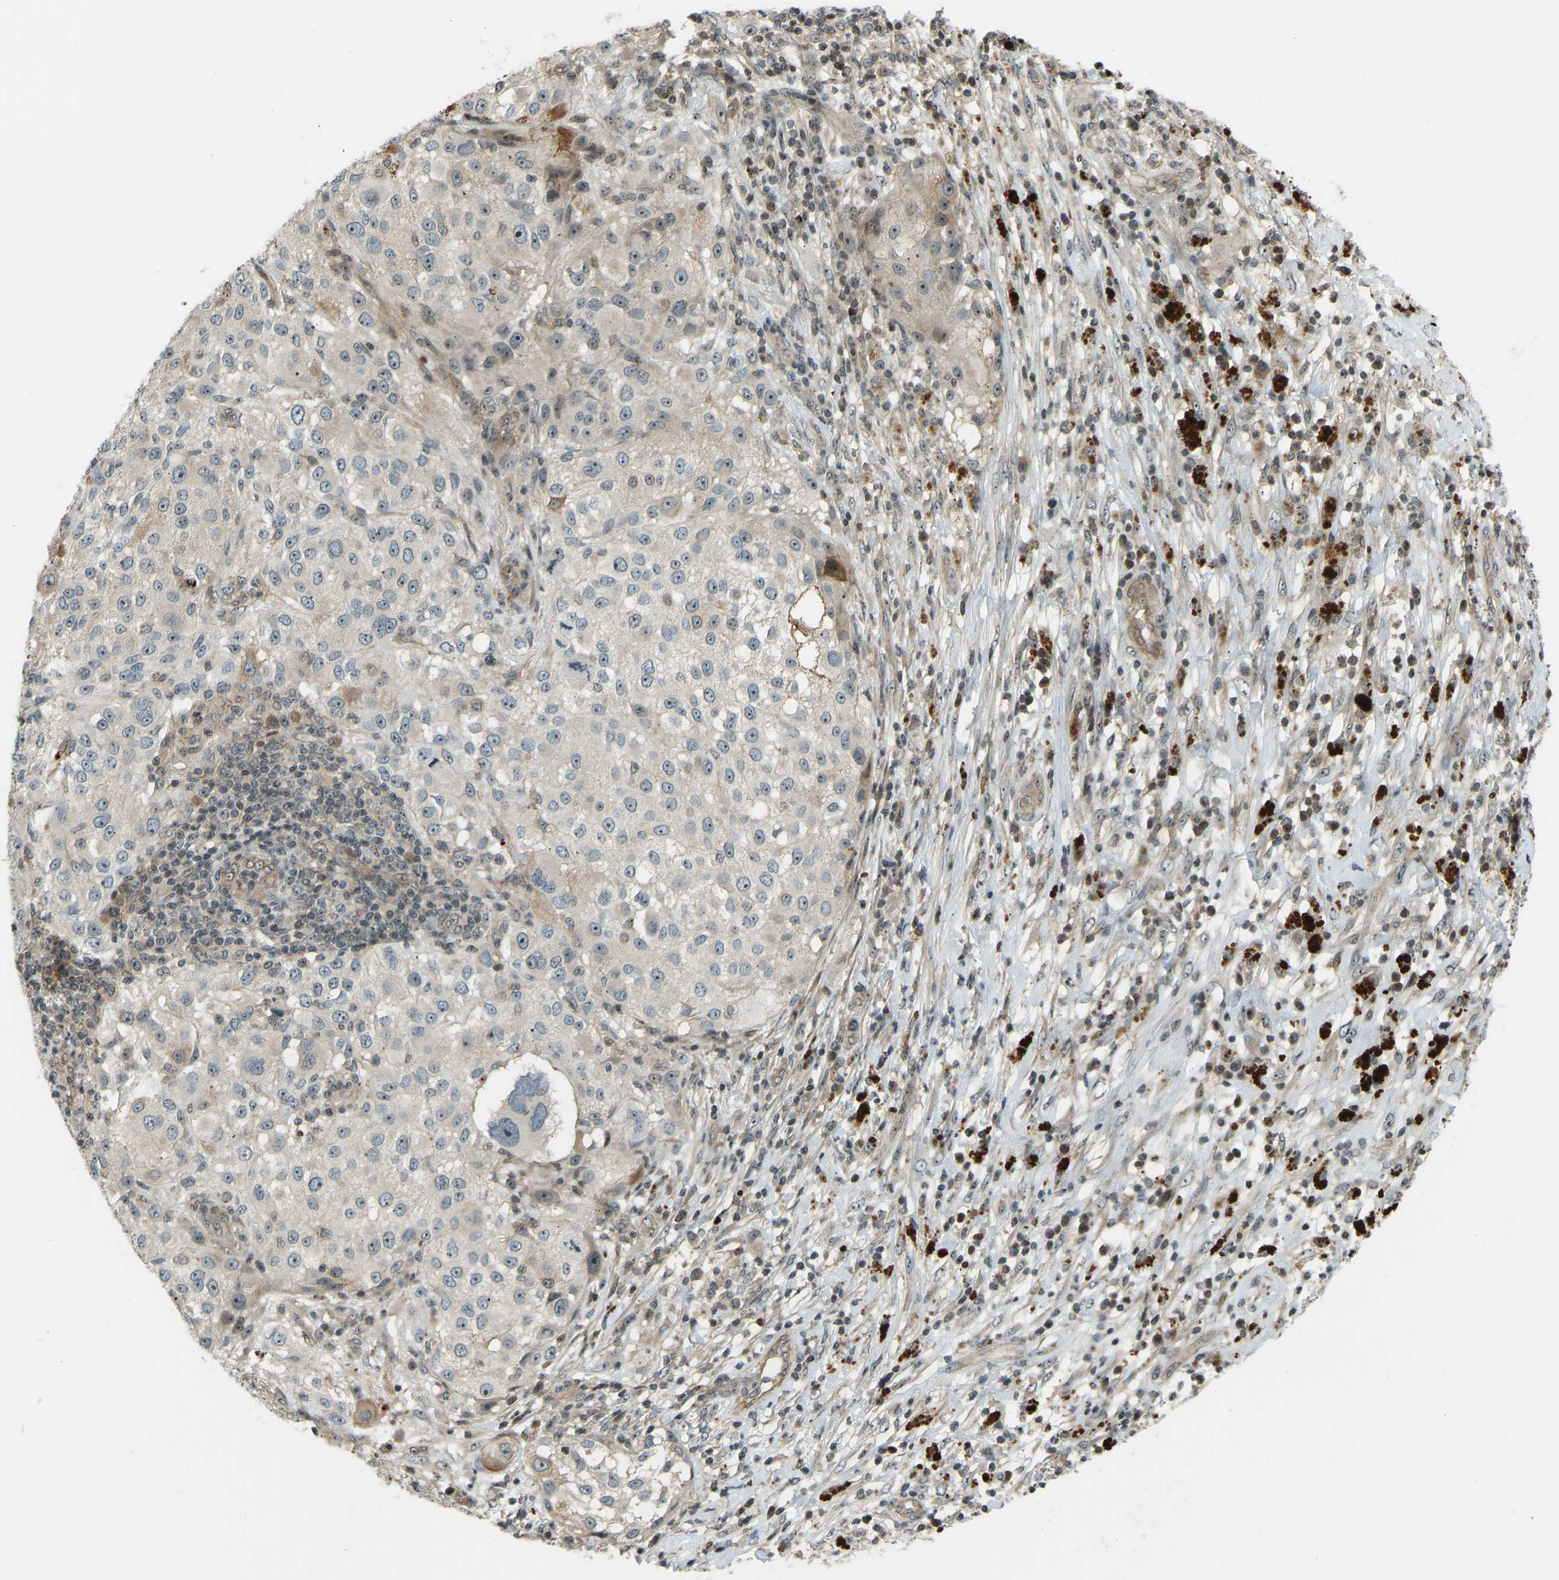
{"staining": {"intensity": "weak", "quantity": "25%-75%", "location": "cytoplasmic/membranous,nuclear"}, "tissue": "melanoma", "cell_type": "Tumor cells", "image_type": "cancer", "snomed": [{"axis": "morphology", "description": "Necrosis, NOS"}, {"axis": "morphology", "description": "Malignant melanoma, NOS"}, {"axis": "topography", "description": "Skin"}], "caption": "Immunohistochemistry staining of melanoma, which exhibits low levels of weak cytoplasmic/membranous and nuclear expression in about 25%-75% of tumor cells indicating weak cytoplasmic/membranous and nuclear protein staining. The staining was performed using DAB (3,3'-diaminobenzidine) (brown) for protein detection and nuclei were counterstained in hematoxylin (blue).", "gene": "SVOPL", "patient": {"sex": "female", "age": 87}}